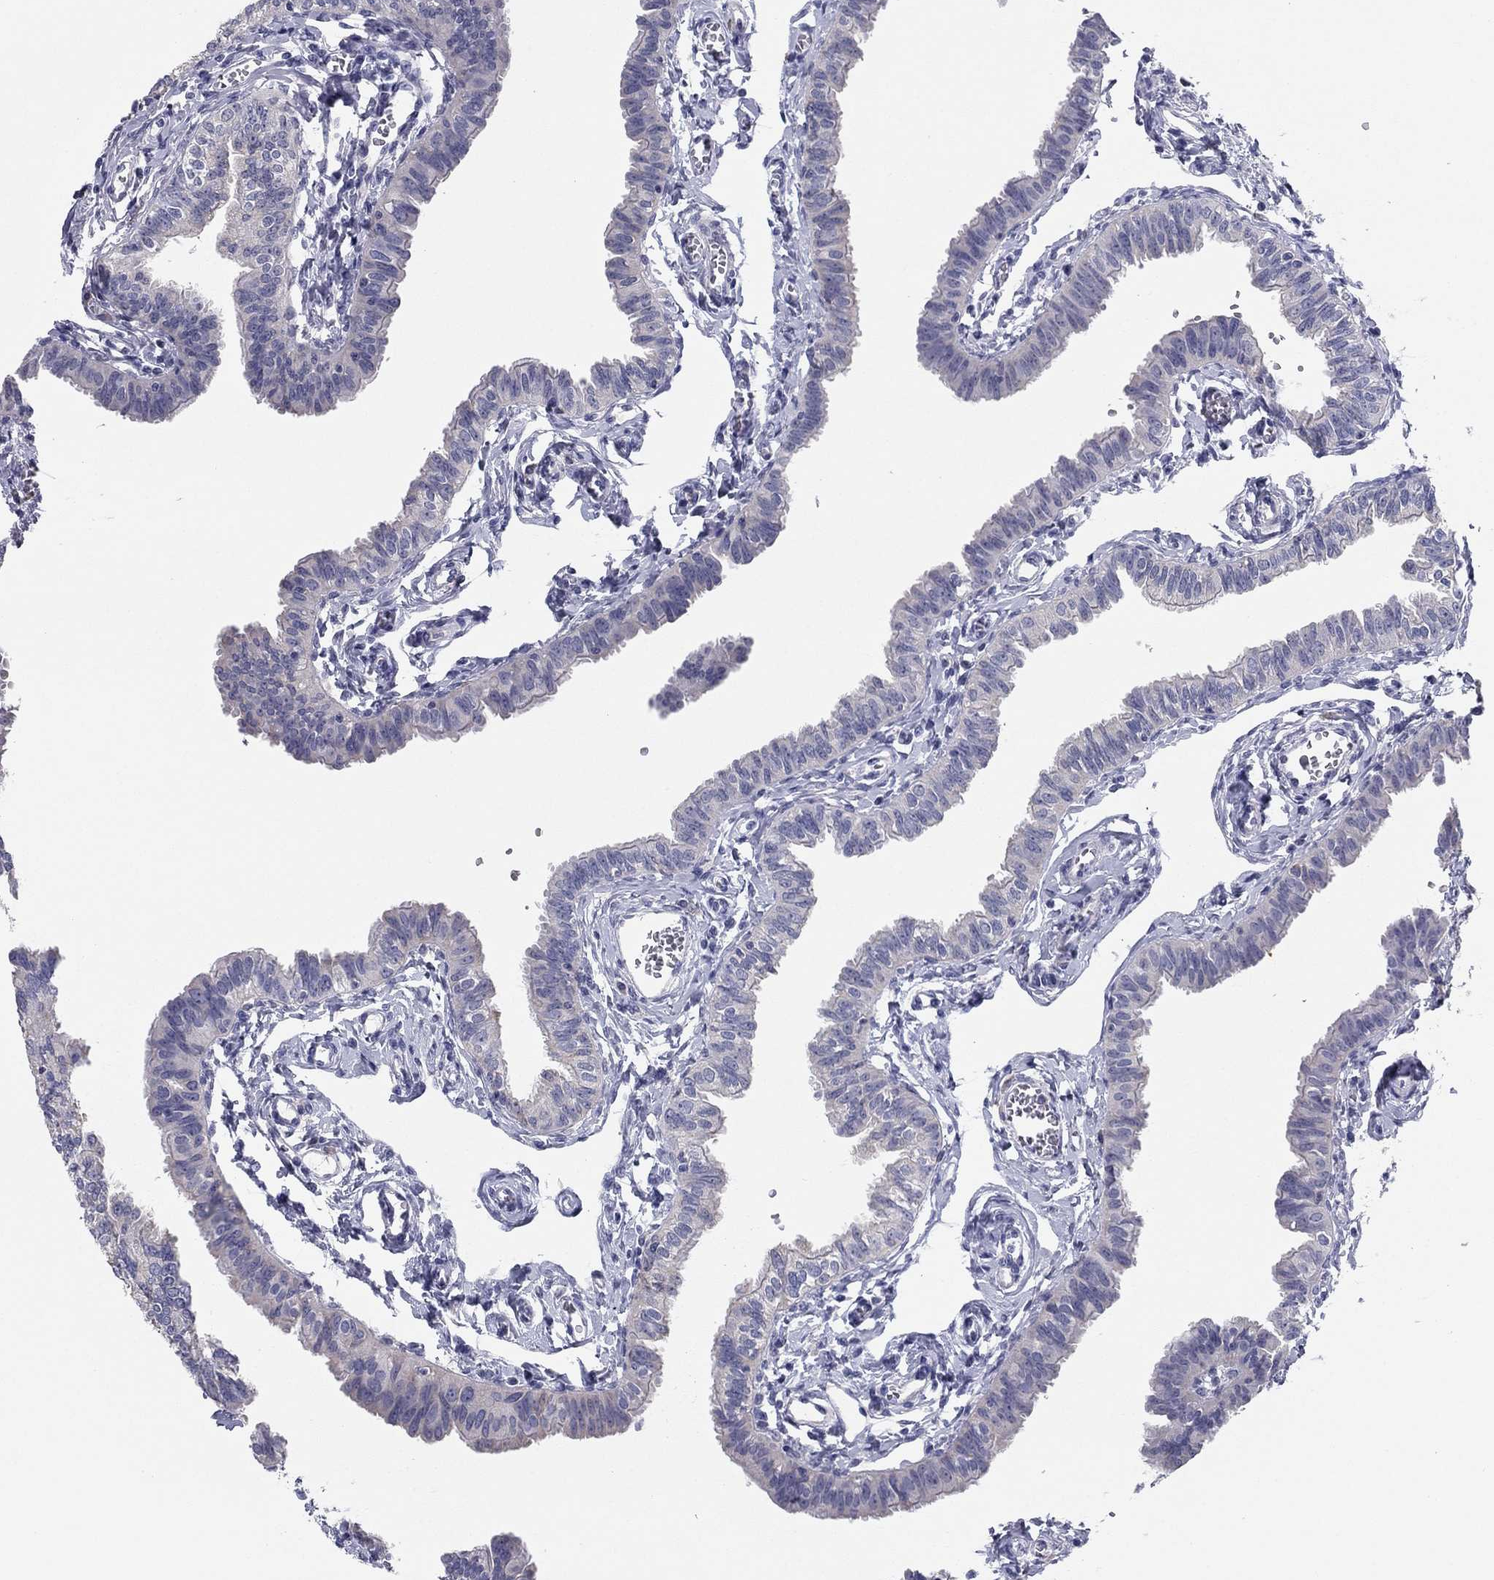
{"staining": {"intensity": "weak", "quantity": "<25%", "location": "cytoplasmic/membranous"}, "tissue": "fallopian tube", "cell_type": "Glandular cells", "image_type": "normal", "snomed": [{"axis": "morphology", "description": "Normal tissue, NOS"}, {"axis": "topography", "description": "Fallopian tube"}], "caption": "A photomicrograph of fallopian tube stained for a protein demonstrates no brown staining in glandular cells.", "gene": "GRK7", "patient": {"sex": "female", "age": 54}}